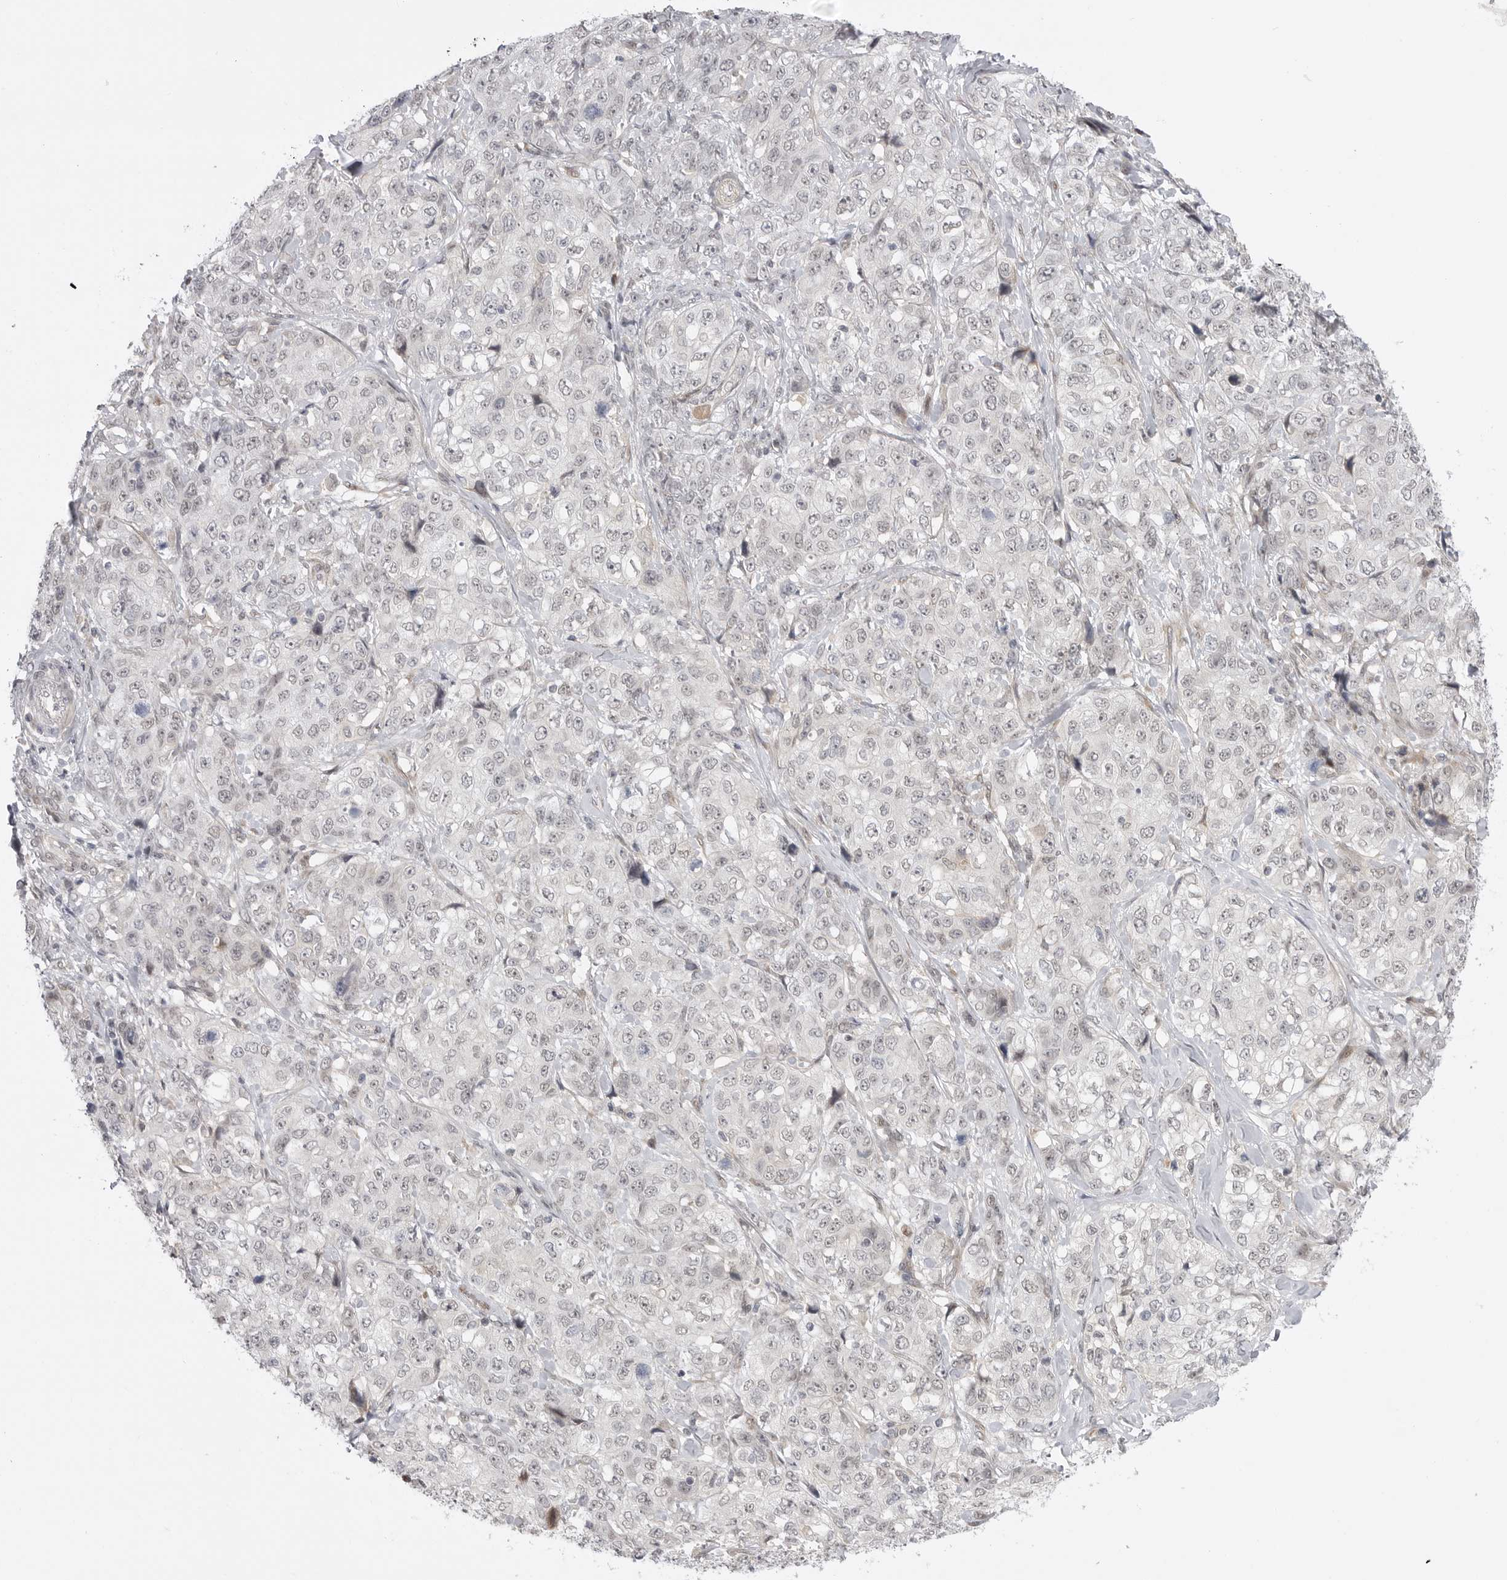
{"staining": {"intensity": "negative", "quantity": "none", "location": "none"}, "tissue": "stomach cancer", "cell_type": "Tumor cells", "image_type": "cancer", "snomed": [{"axis": "morphology", "description": "Adenocarcinoma, NOS"}, {"axis": "topography", "description": "Stomach"}], "caption": "The histopathology image reveals no staining of tumor cells in stomach adenocarcinoma. (DAB immunohistochemistry visualized using brightfield microscopy, high magnification).", "gene": "GGT6", "patient": {"sex": "male", "age": 48}}